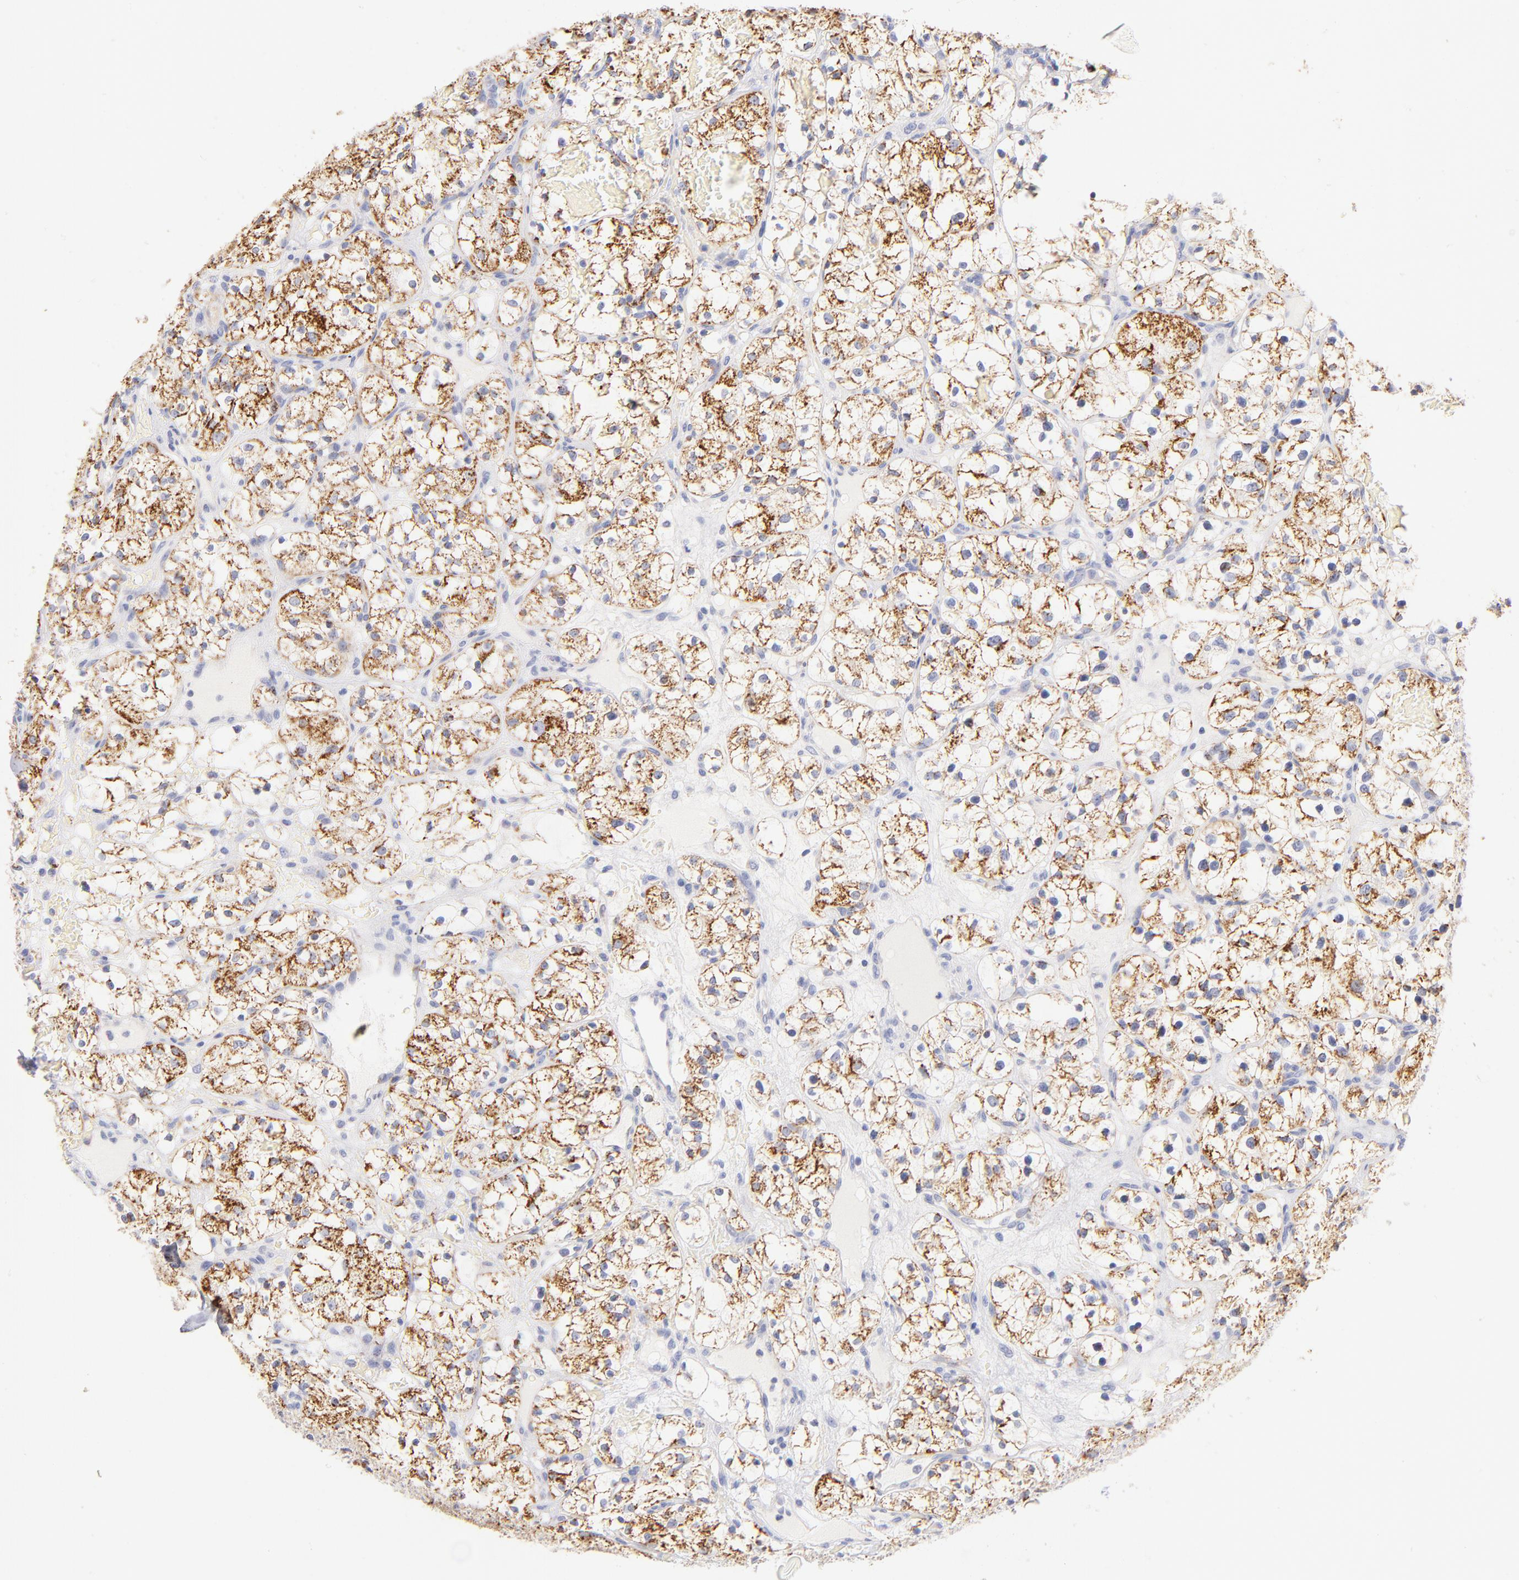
{"staining": {"intensity": "strong", "quantity": ">75%", "location": "cytoplasmic/membranous"}, "tissue": "renal cancer", "cell_type": "Tumor cells", "image_type": "cancer", "snomed": [{"axis": "morphology", "description": "Adenocarcinoma, NOS"}, {"axis": "topography", "description": "Kidney"}], "caption": "Renal cancer (adenocarcinoma) was stained to show a protein in brown. There is high levels of strong cytoplasmic/membranous positivity in approximately >75% of tumor cells. The staining was performed using DAB (3,3'-diaminobenzidine), with brown indicating positive protein expression. Nuclei are stained blue with hematoxylin.", "gene": "AIFM1", "patient": {"sex": "female", "age": 60}}